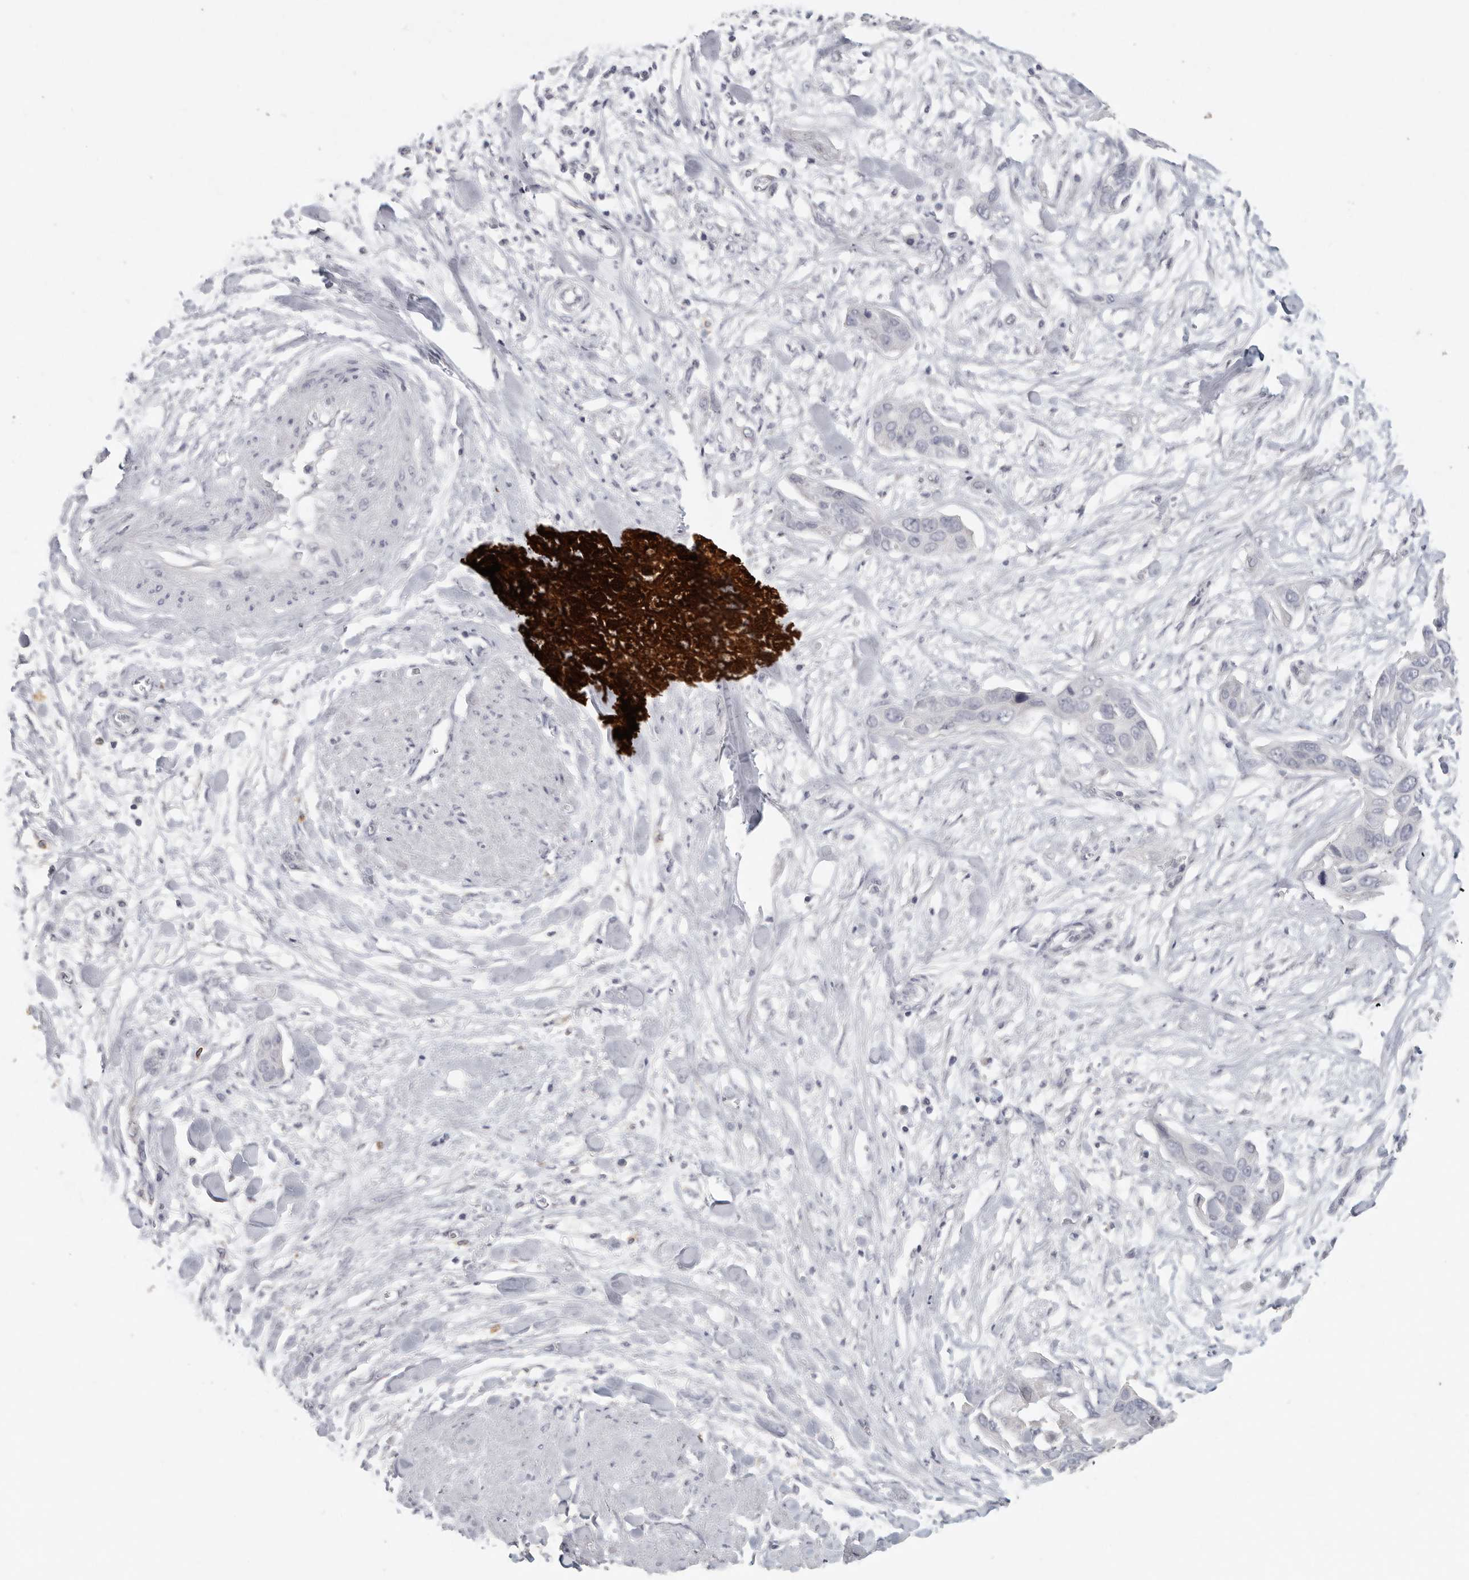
{"staining": {"intensity": "negative", "quantity": "none", "location": "none"}, "tissue": "pancreatic cancer", "cell_type": "Tumor cells", "image_type": "cancer", "snomed": [{"axis": "morphology", "description": "Adenocarcinoma, NOS"}, {"axis": "topography", "description": "Pancreas"}], "caption": "Tumor cells are negative for protein expression in human pancreatic adenocarcinoma.", "gene": "DNAJC11", "patient": {"sex": "female", "age": 60}}